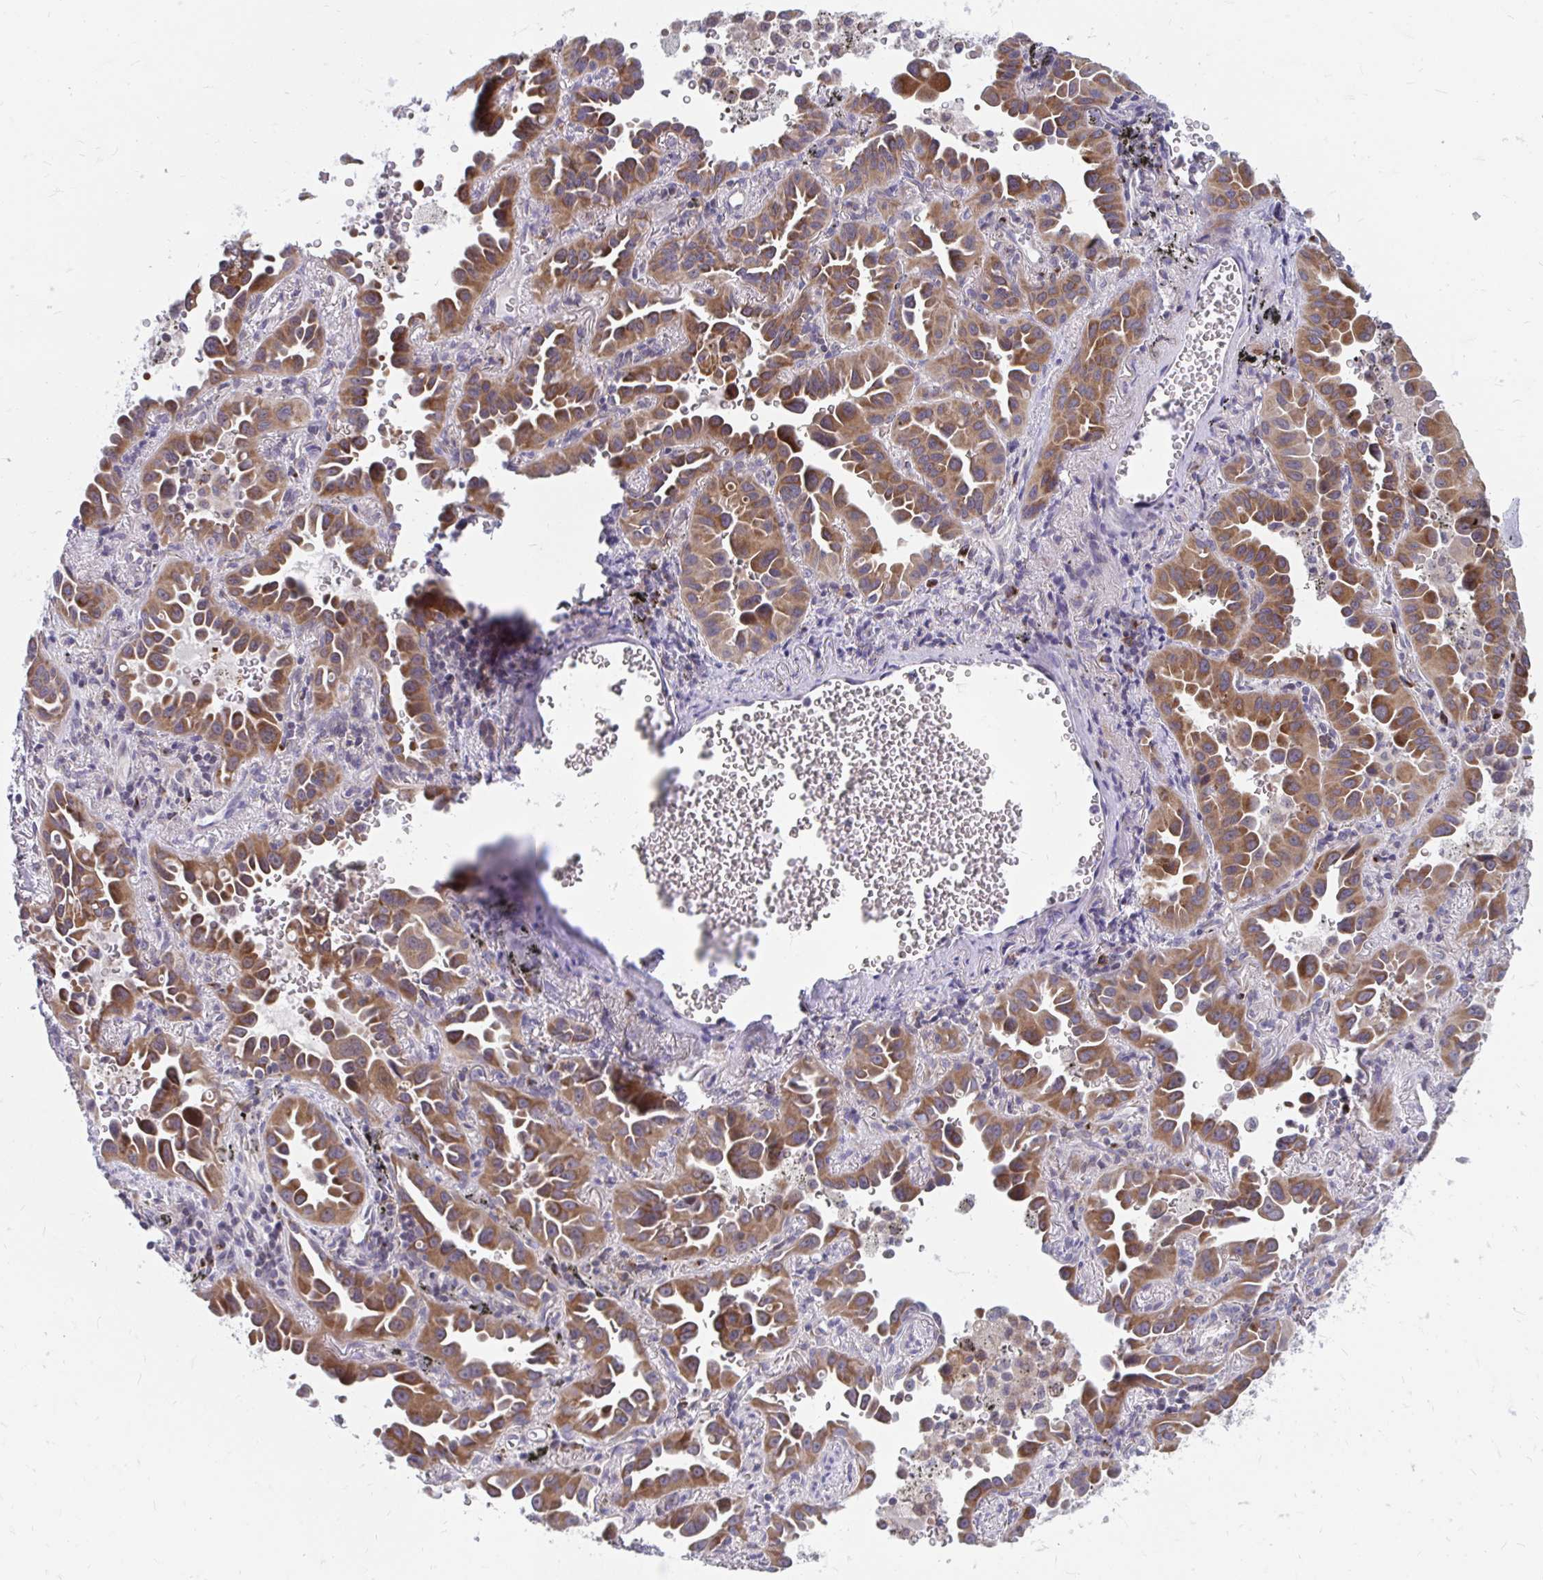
{"staining": {"intensity": "moderate", "quantity": ">75%", "location": "cytoplasmic/membranous"}, "tissue": "lung cancer", "cell_type": "Tumor cells", "image_type": "cancer", "snomed": [{"axis": "morphology", "description": "Adenocarcinoma, NOS"}, {"axis": "topography", "description": "Lung"}], "caption": "Tumor cells demonstrate medium levels of moderate cytoplasmic/membranous expression in about >75% of cells in lung cancer.", "gene": "PABIR3", "patient": {"sex": "male", "age": 68}}